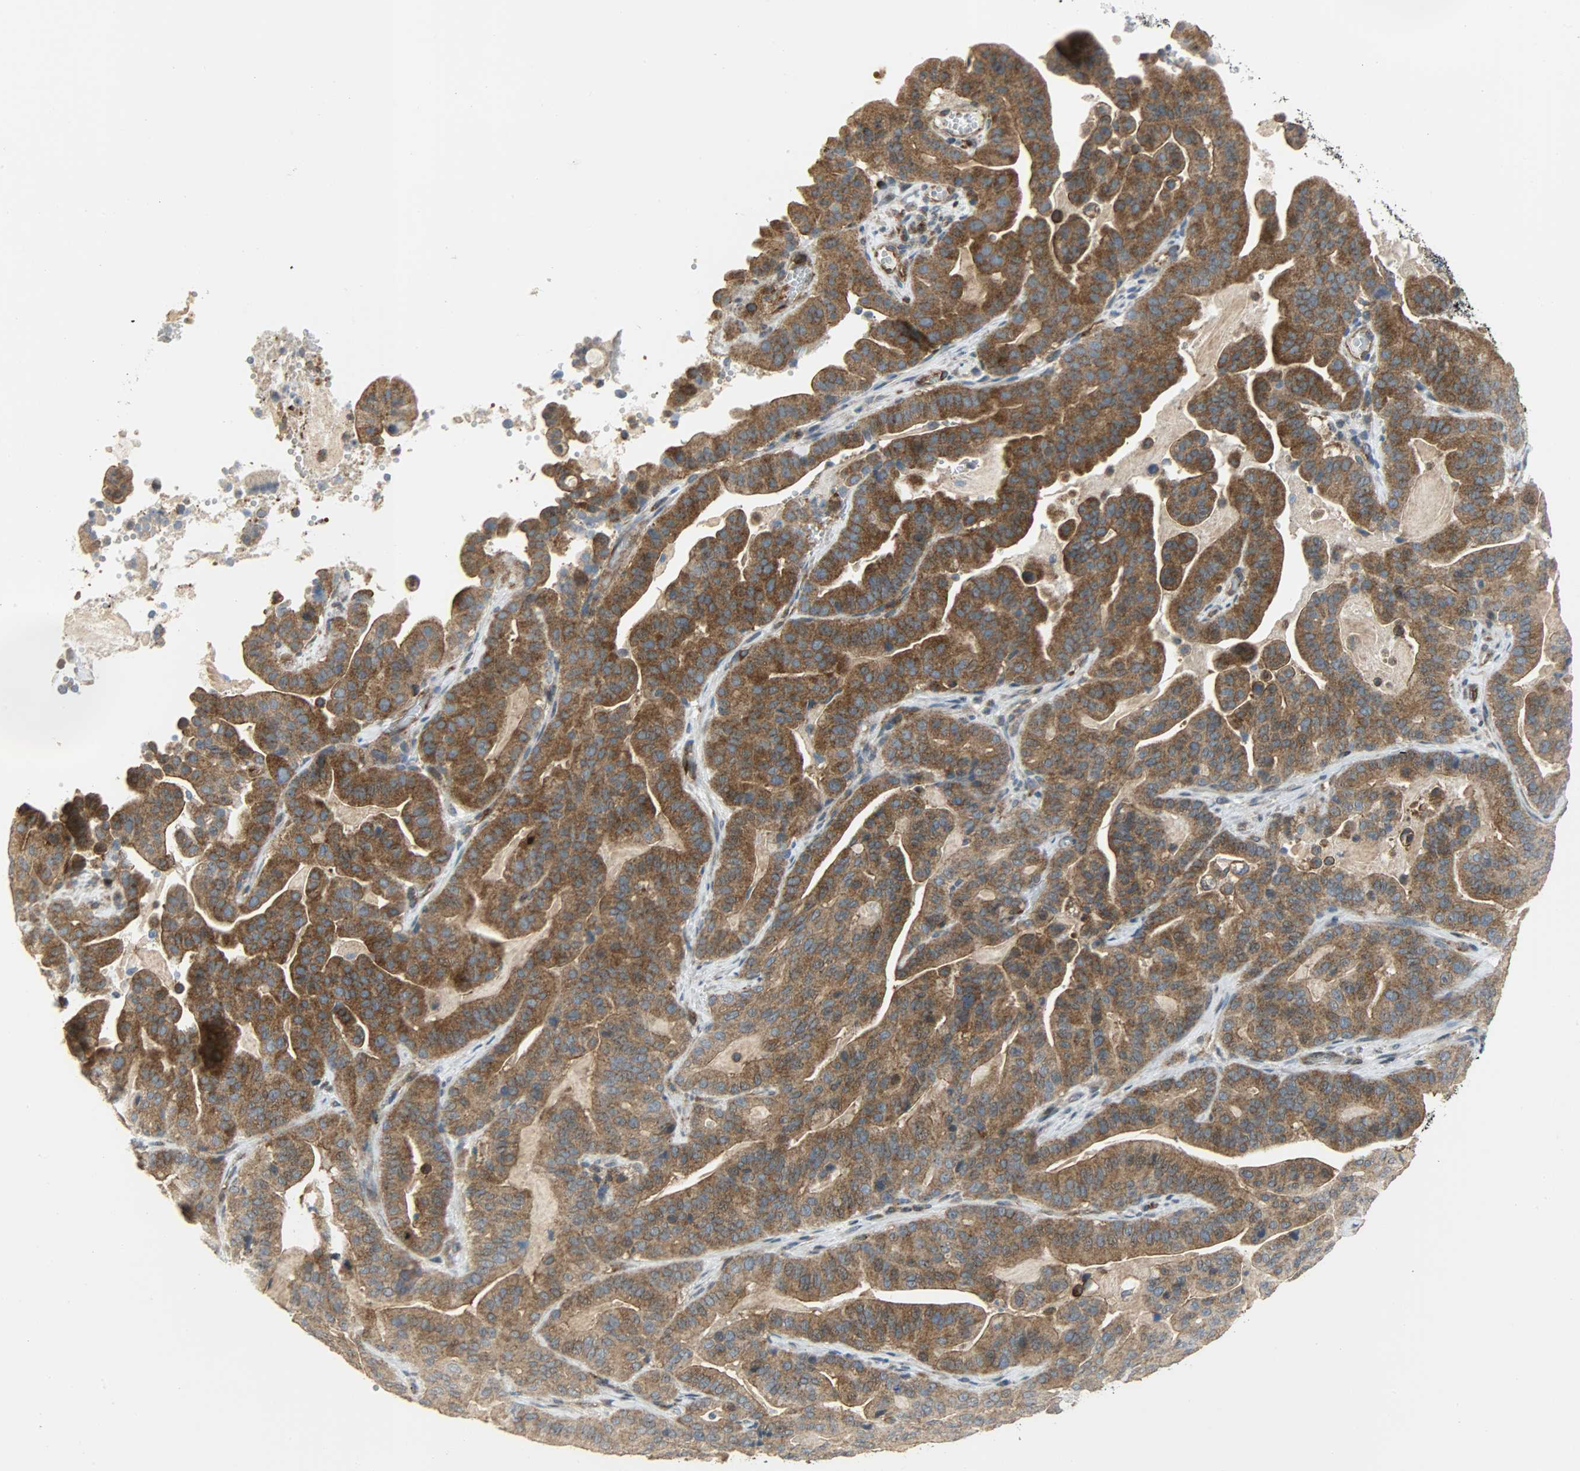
{"staining": {"intensity": "strong", "quantity": ">75%", "location": "cytoplasmic/membranous"}, "tissue": "pancreatic cancer", "cell_type": "Tumor cells", "image_type": "cancer", "snomed": [{"axis": "morphology", "description": "Adenocarcinoma, NOS"}, {"axis": "topography", "description": "Pancreas"}], "caption": "The immunohistochemical stain labels strong cytoplasmic/membranous positivity in tumor cells of pancreatic adenocarcinoma tissue.", "gene": "GIT2", "patient": {"sex": "male", "age": 63}}